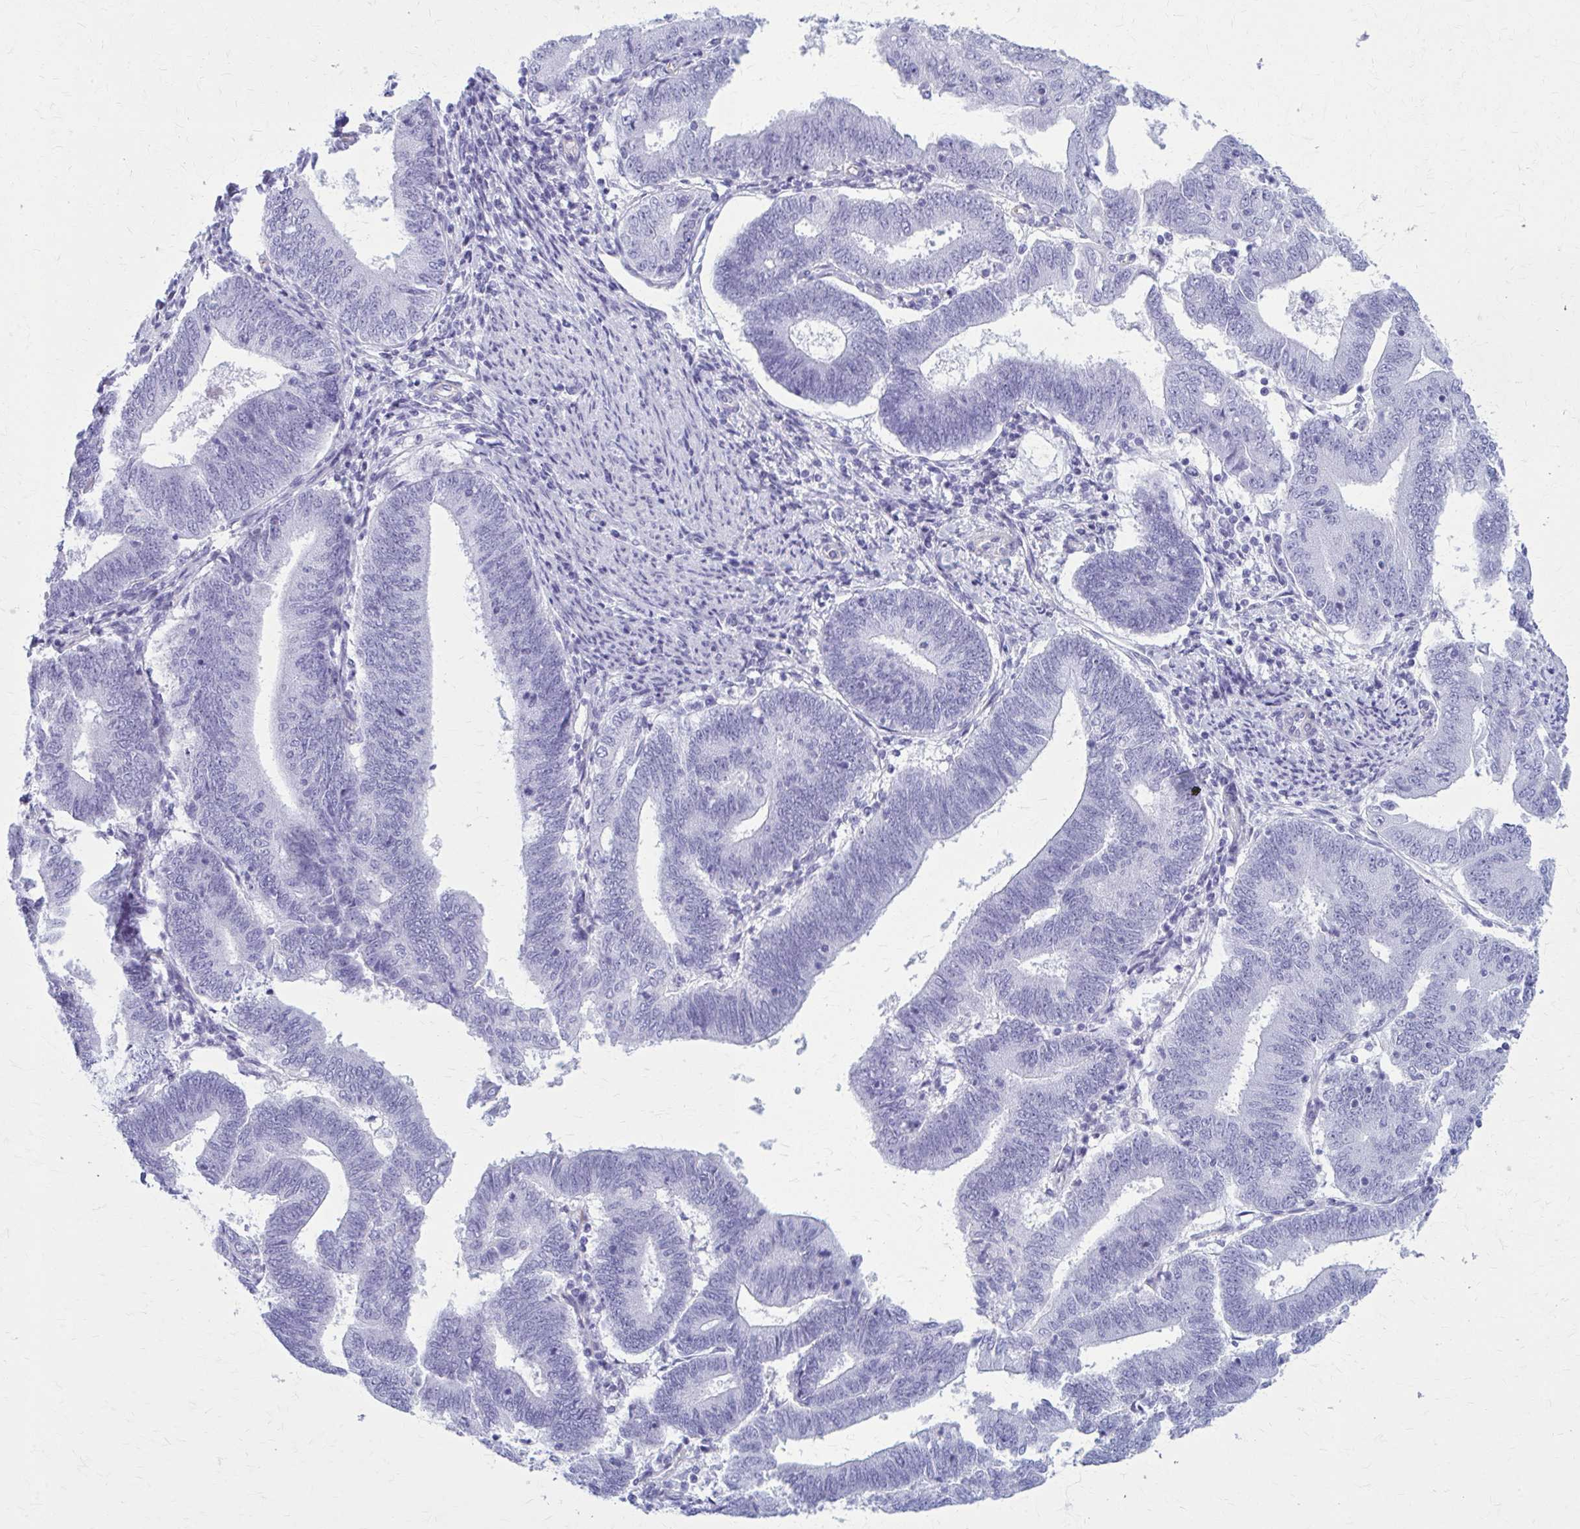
{"staining": {"intensity": "negative", "quantity": "none", "location": "none"}, "tissue": "endometrial cancer", "cell_type": "Tumor cells", "image_type": "cancer", "snomed": [{"axis": "morphology", "description": "Adenocarcinoma, NOS"}, {"axis": "topography", "description": "Endometrium"}], "caption": "Tumor cells show no significant protein positivity in endometrial cancer (adenocarcinoma).", "gene": "GFAP", "patient": {"sex": "female", "age": 70}}